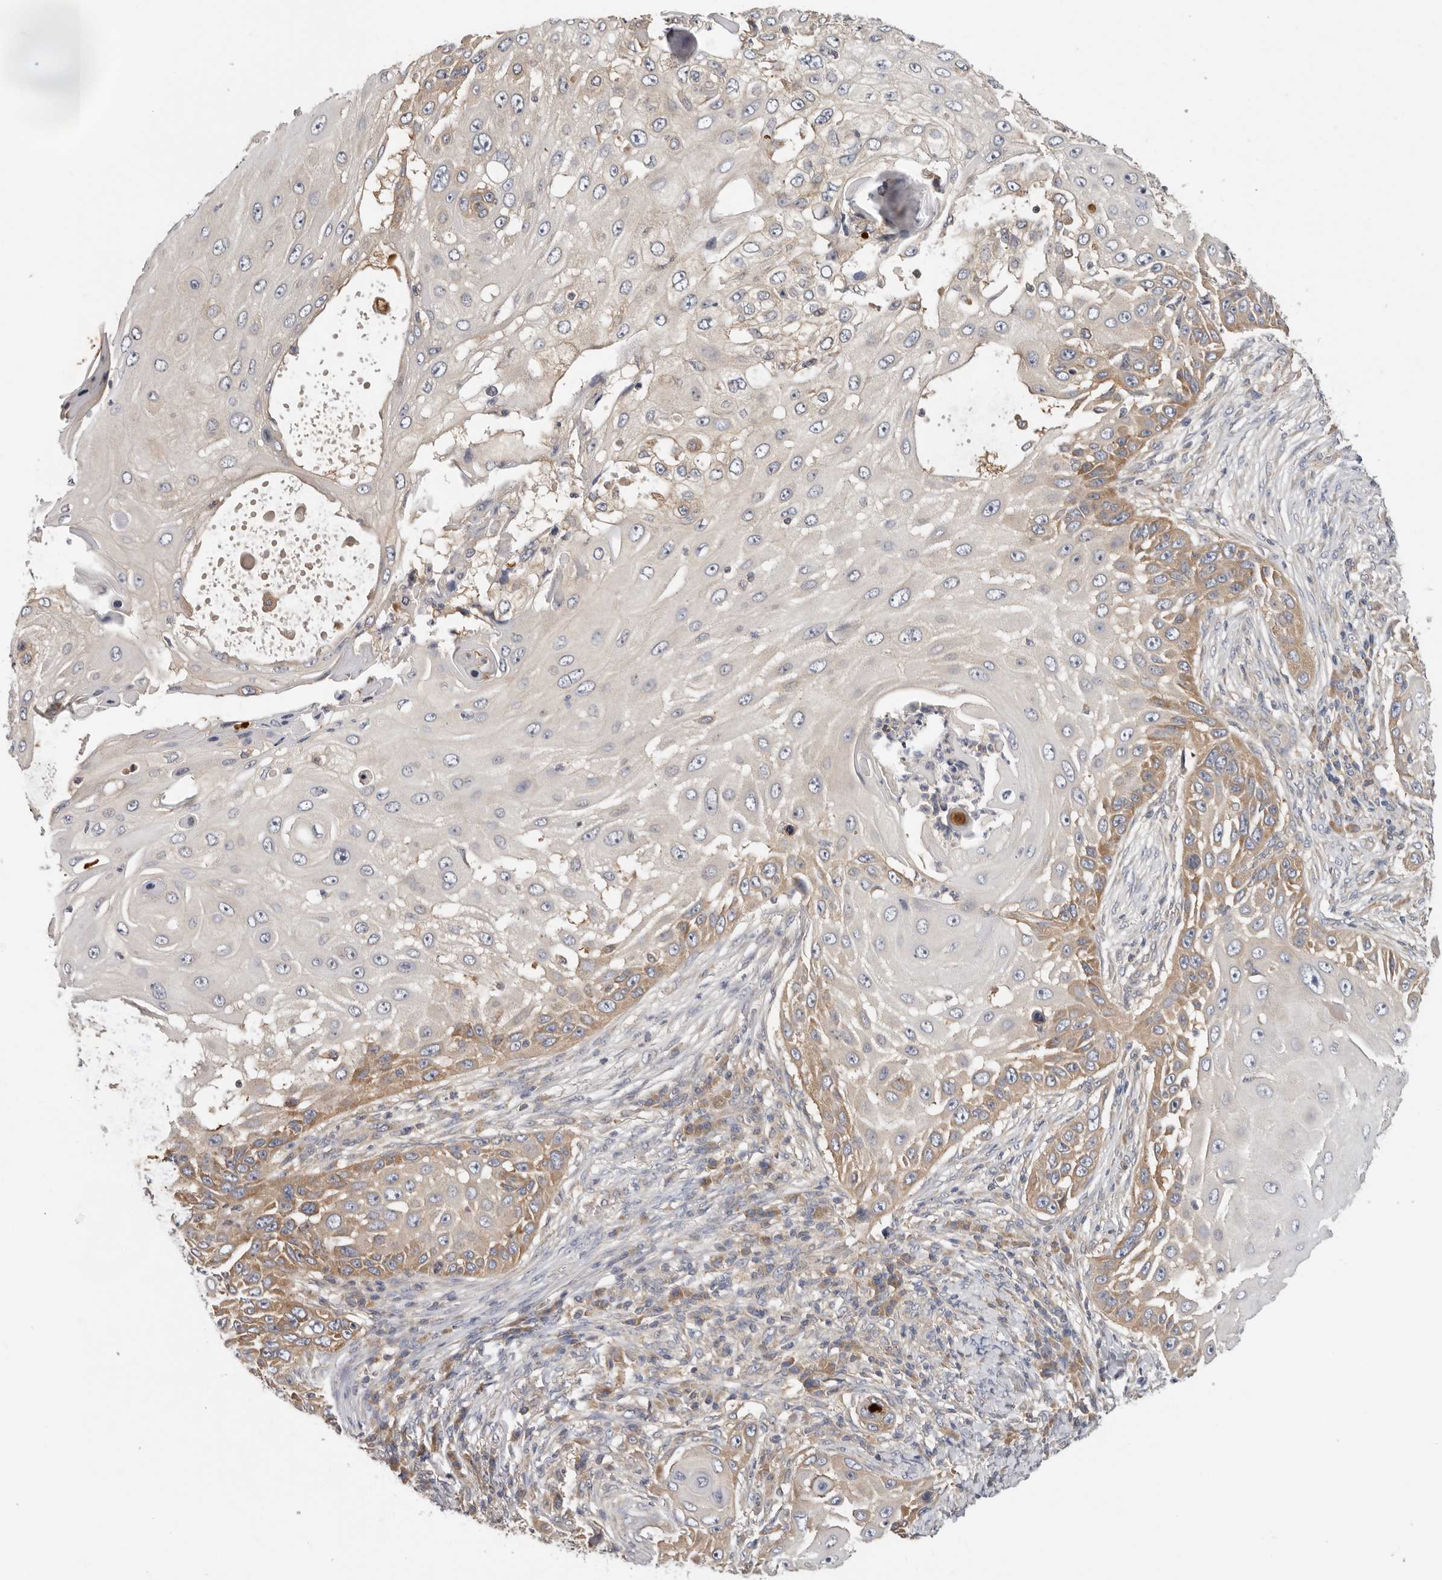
{"staining": {"intensity": "moderate", "quantity": "25%-75%", "location": "cytoplasmic/membranous"}, "tissue": "skin cancer", "cell_type": "Tumor cells", "image_type": "cancer", "snomed": [{"axis": "morphology", "description": "Squamous cell carcinoma, NOS"}, {"axis": "topography", "description": "Skin"}], "caption": "Protein expression by IHC demonstrates moderate cytoplasmic/membranous expression in about 25%-75% of tumor cells in skin cancer.", "gene": "PPP1R42", "patient": {"sex": "female", "age": 44}}